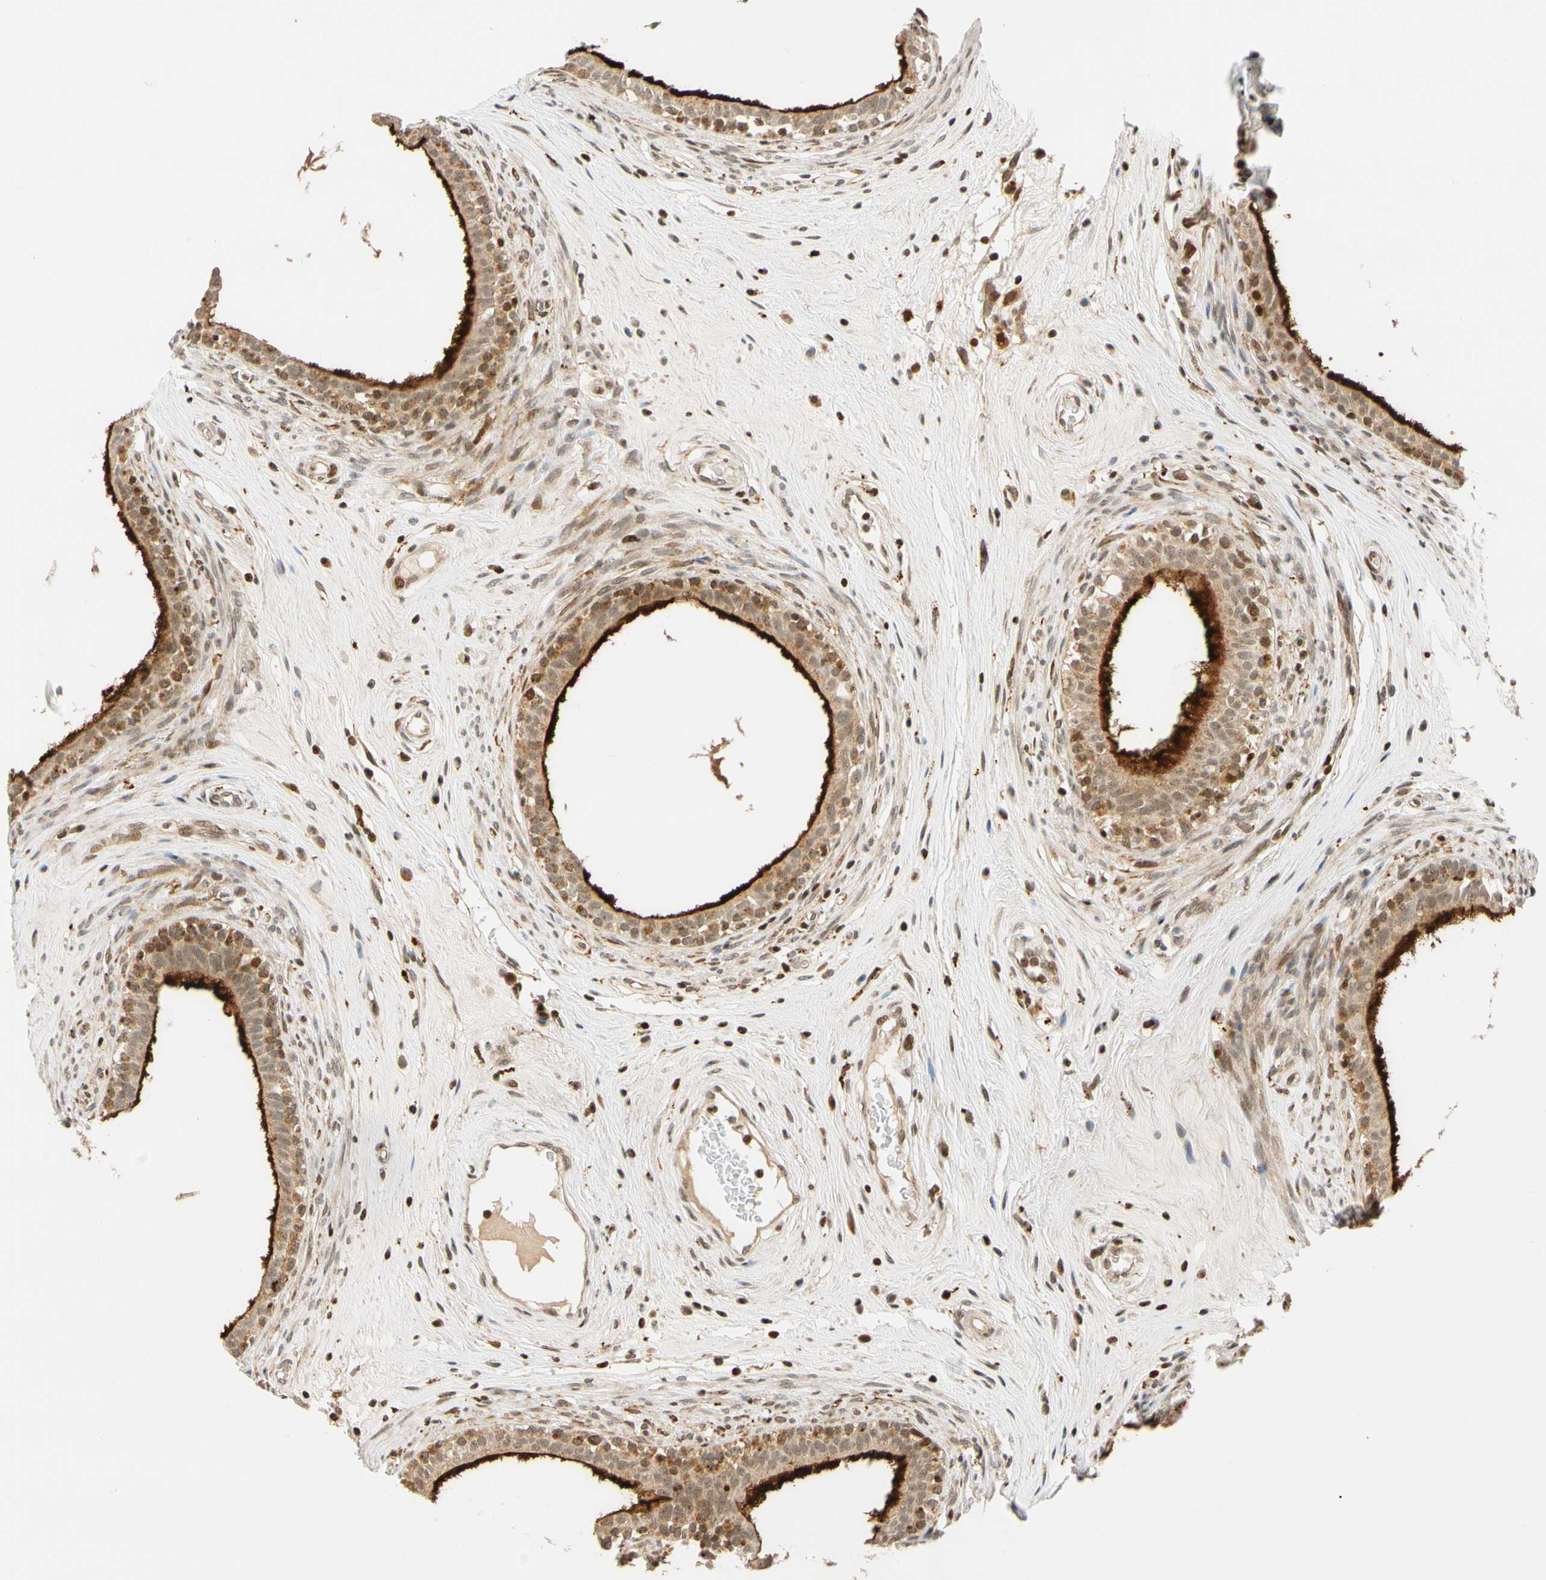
{"staining": {"intensity": "strong", "quantity": ">75%", "location": "cytoplasmic/membranous"}, "tissue": "epididymis", "cell_type": "Glandular cells", "image_type": "normal", "snomed": [{"axis": "morphology", "description": "Normal tissue, NOS"}, {"axis": "morphology", "description": "Inflammation, NOS"}, {"axis": "topography", "description": "Epididymis"}], "caption": "A brown stain shows strong cytoplasmic/membranous staining of a protein in glandular cells of benign epididymis.", "gene": "CDK7", "patient": {"sex": "male", "age": 84}}